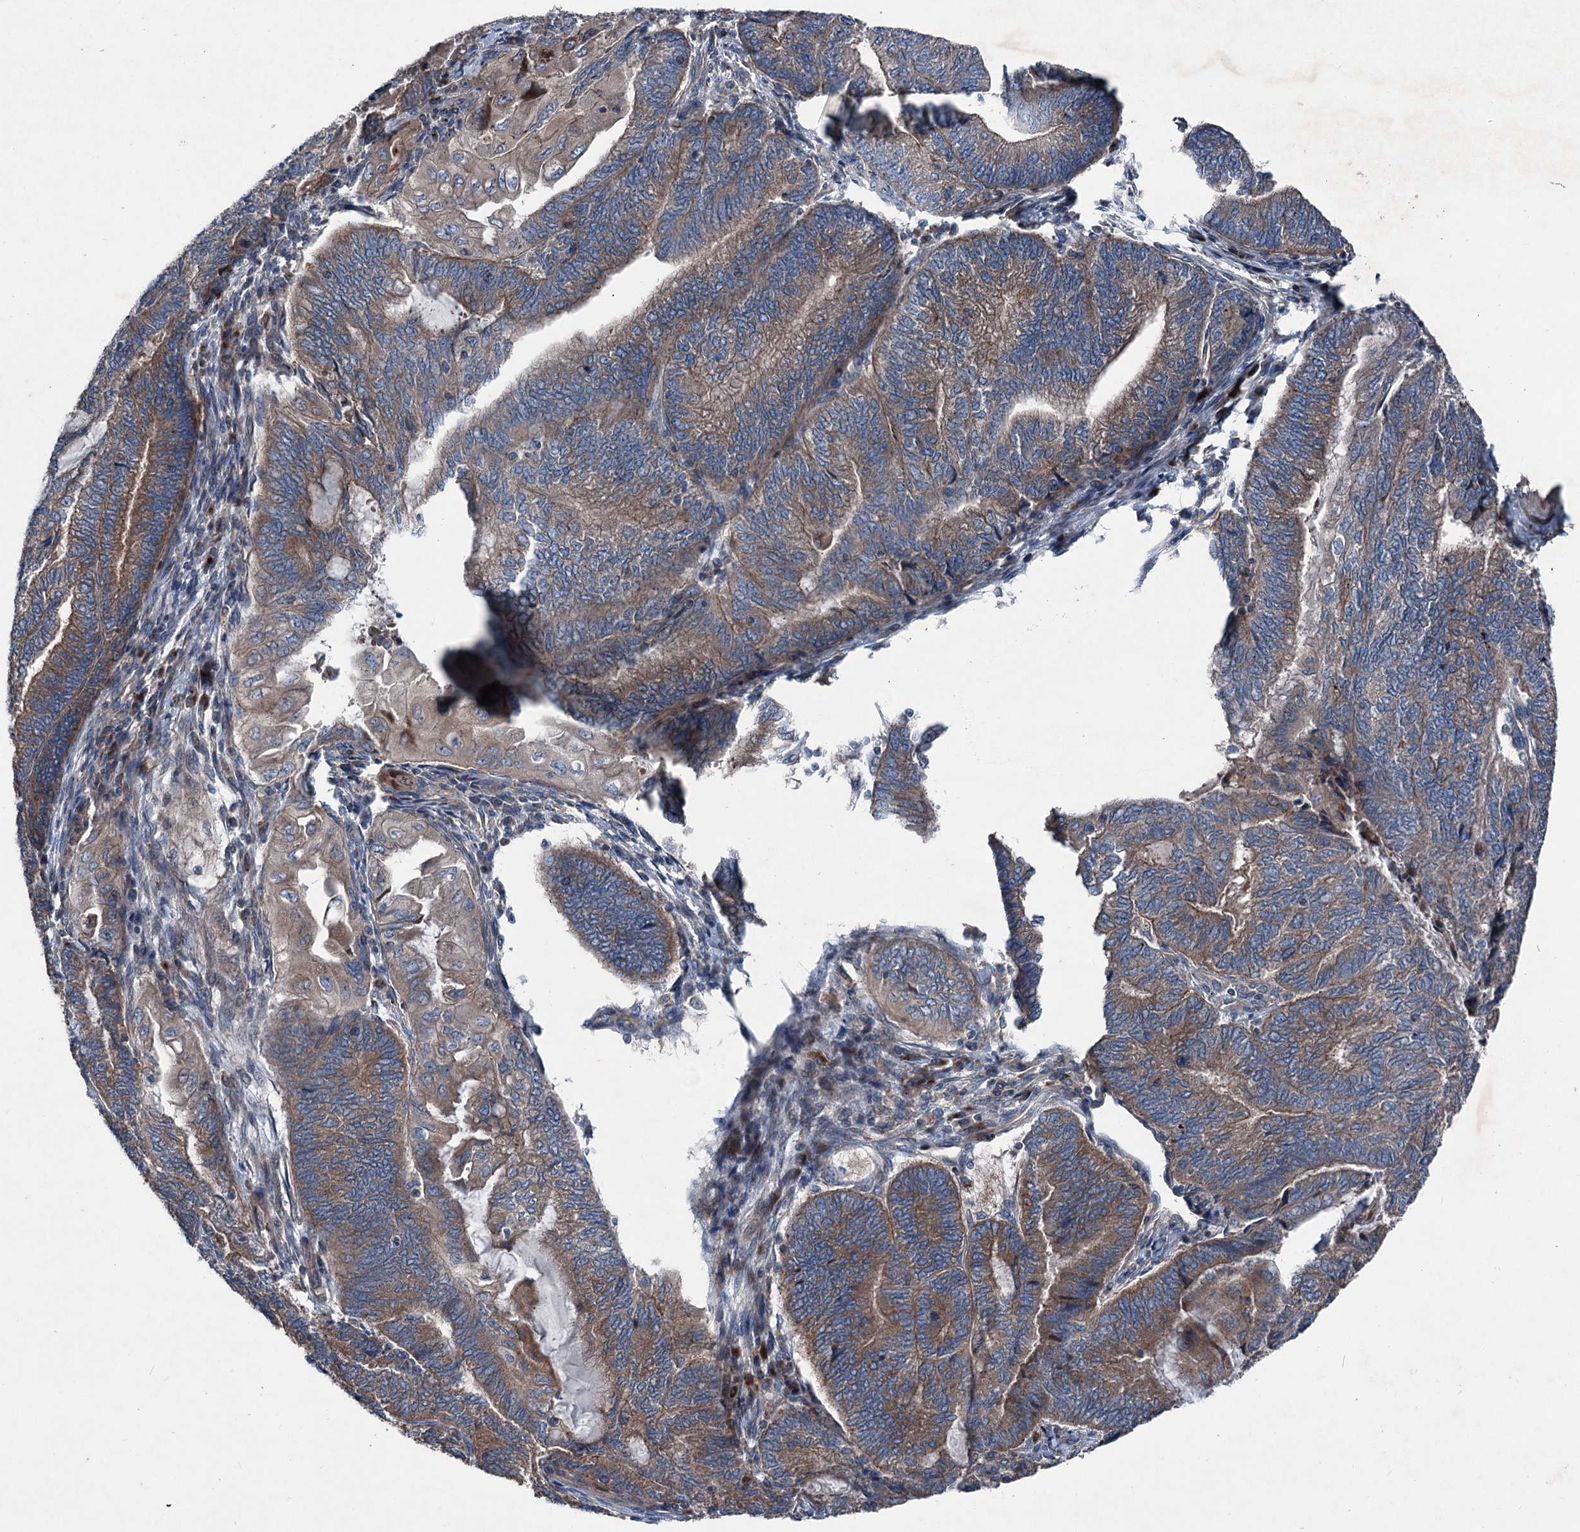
{"staining": {"intensity": "moderate", "quantity": ">75%", "location": "cytoplasmic/membranous"}, "tissue": "endometrial cancer", "cell_type": "Tumor cells", "image_type": "cancer", "snomed": [{"axis": "morphology", "description": "Adenocarcinoma, NOS"}, {"axis": "topography", "description": "Uterus"}, {"axis": "topography", "description": "Endometrium"}], "caption": "Immunohistochemistry (IHC) (DAB (3,3'-diaminobenzidine)) staining of endometrial adenocarcinoma exhibits moderate cytoplasmic/membranous protein positivity in approximately >75% of tumor cells.", "gene": "RUFY1", "patient": {"sex": "female", "age": 70}}